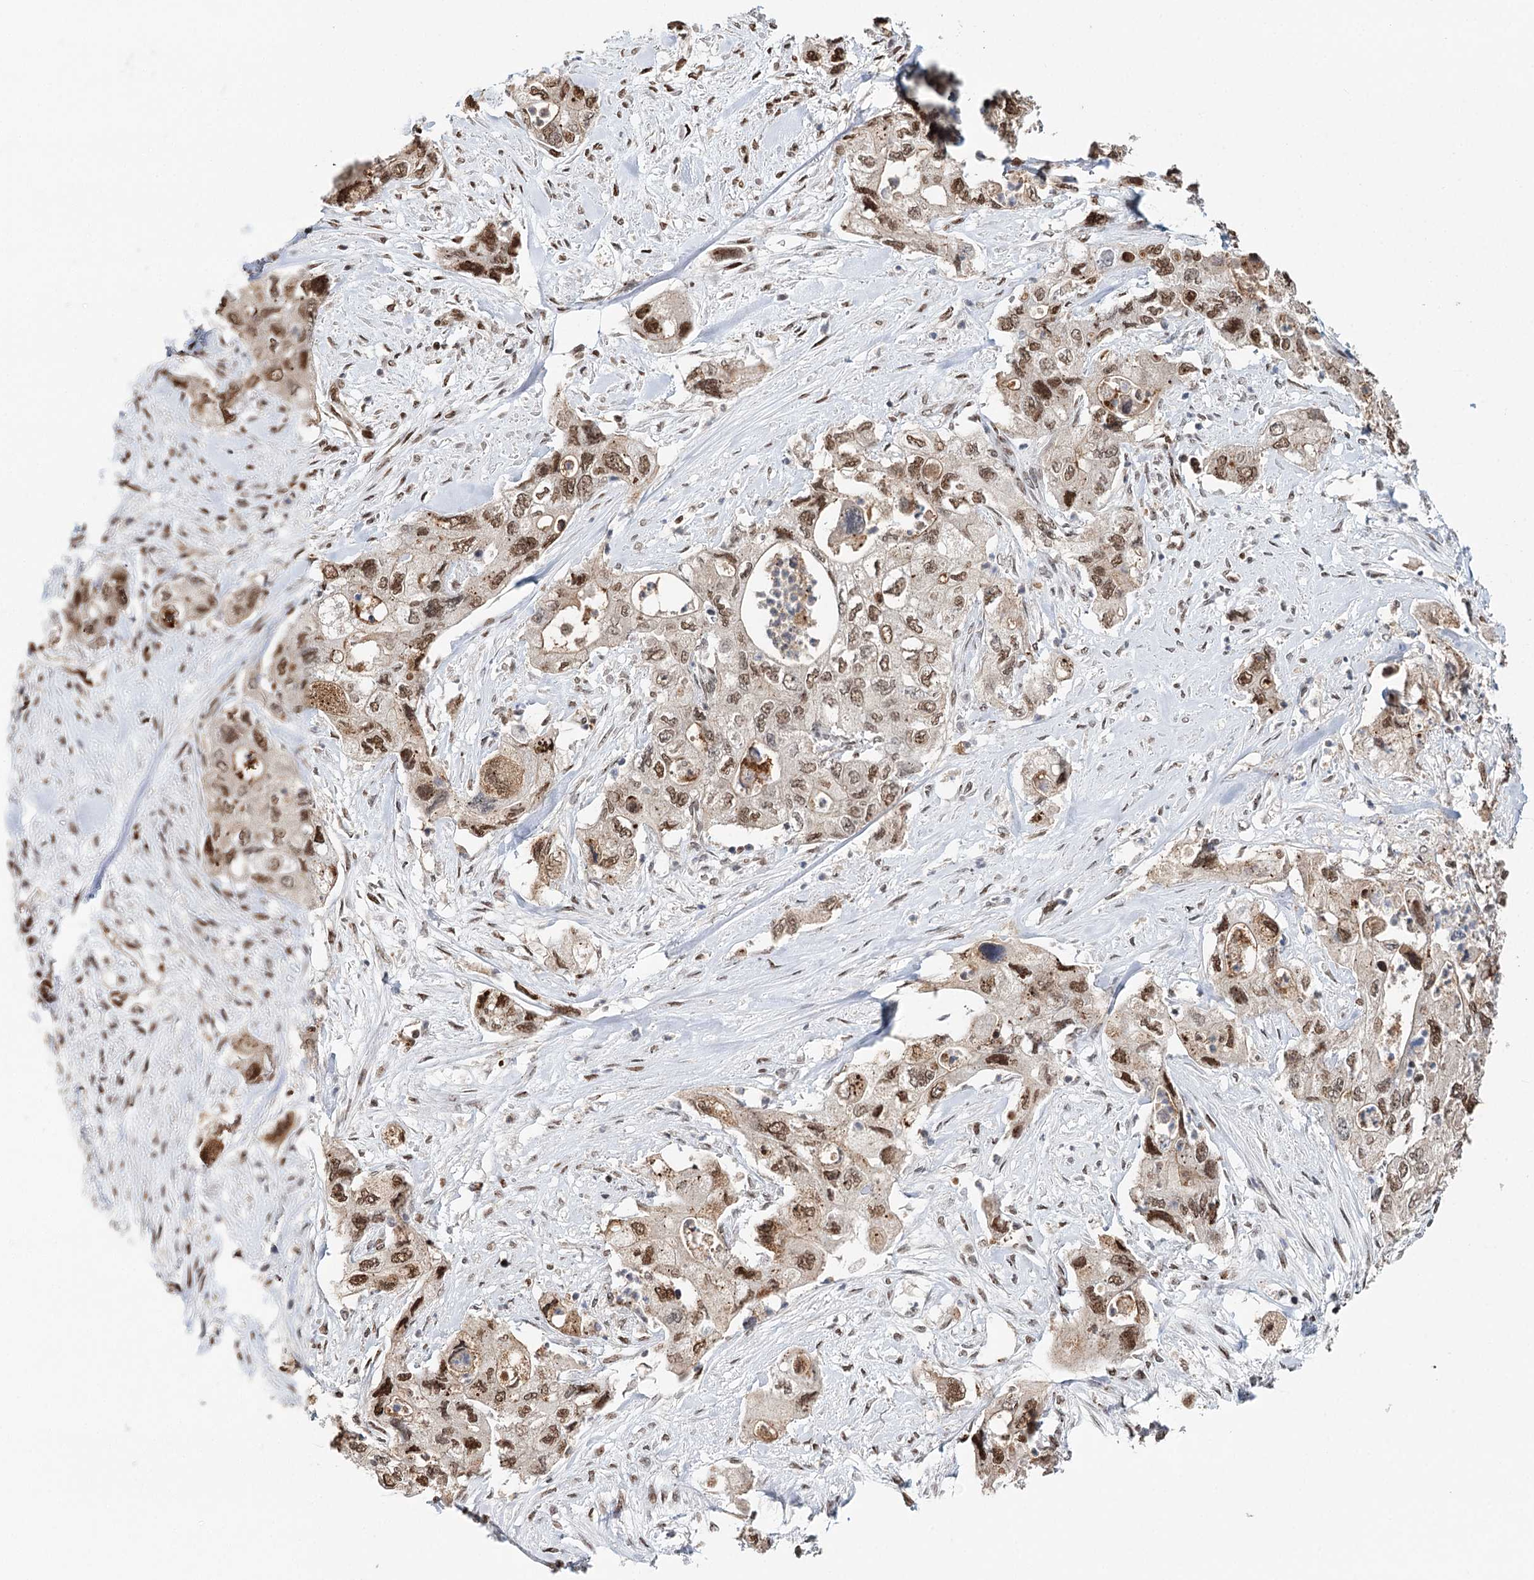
{"staining": {"intensity": "moderate", "quantity": ">75%", "location": "nuclear"}, "tissue": "pancreatic cancer", "cell_type": "Tumor cells", "image_type": "cancer", "snomed": [{"axis": "morphology", "description": "Adenocarcinoma, NOS"}, {"axis": "topography", "description": "Pancreas"}], "caption": "DAB immunohistochemical staining of human adenocarcinoma (pancreatic) reveals moderate nuclear protein positivity in approximately >75% of tumor cells.", "gene": "RPS27A", "patient": {"sex": "female", "age": 73}}